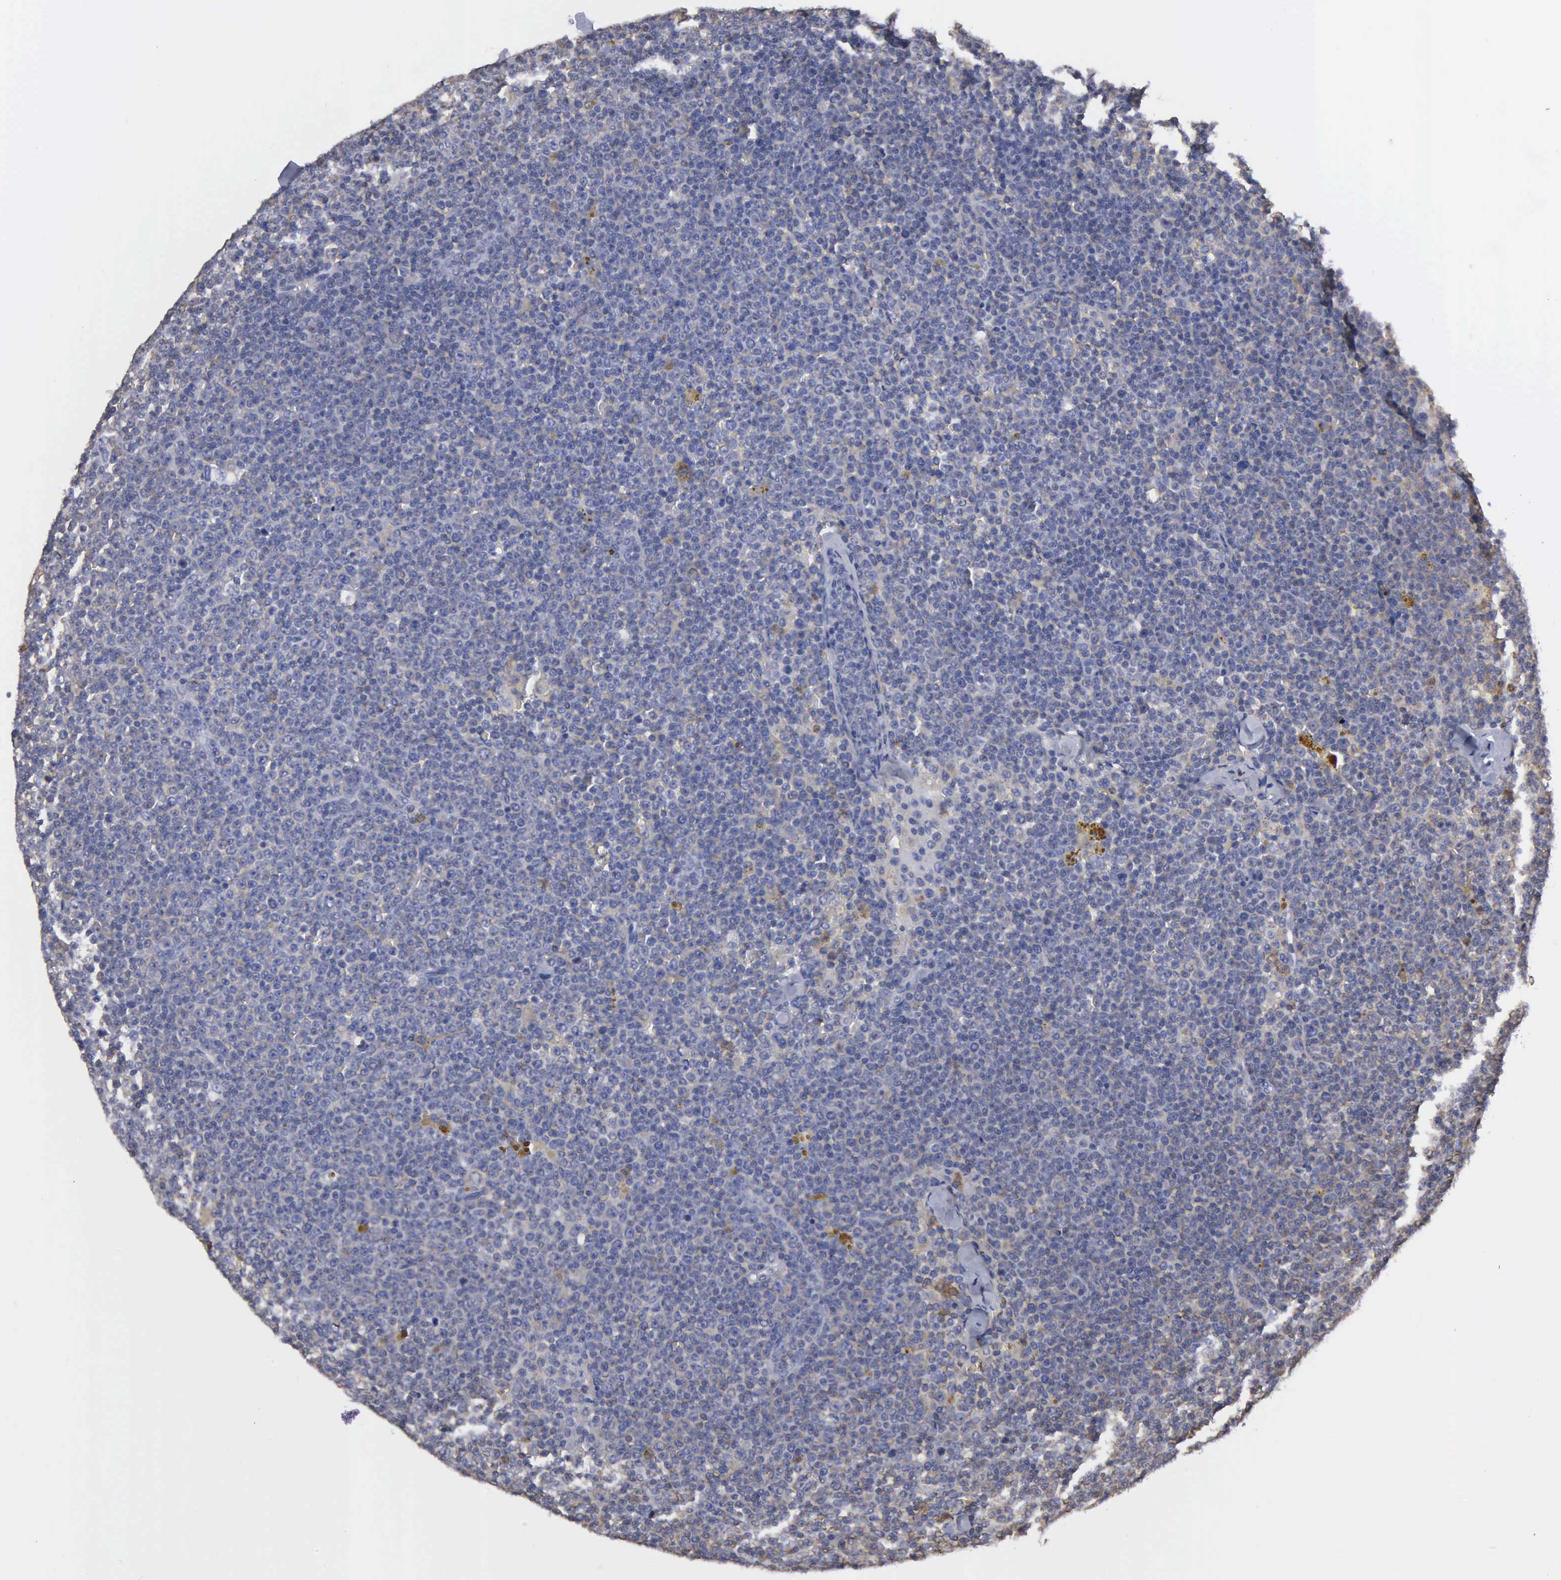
{"staining": {"intensity": "negative", "quantity": "none", "location": "none"}, "tissue": "lymphoma", "cell_type": "Tumor cells", "image_type": "cancer", "snomed": [{"axis": "morphology", "description": "Malignant lymphoma, non-Hodgkin's type, Low grade"}, {"axis": "topography", "description": "Lymph node"}], "caption": "Protein analysis of malignant lymphoma, non-Hodgkin's type (low-grade) reveals no significant positivity in tumor cells.", "gene": "G6PD", "patient": {"sex": "male", "age": 50}}